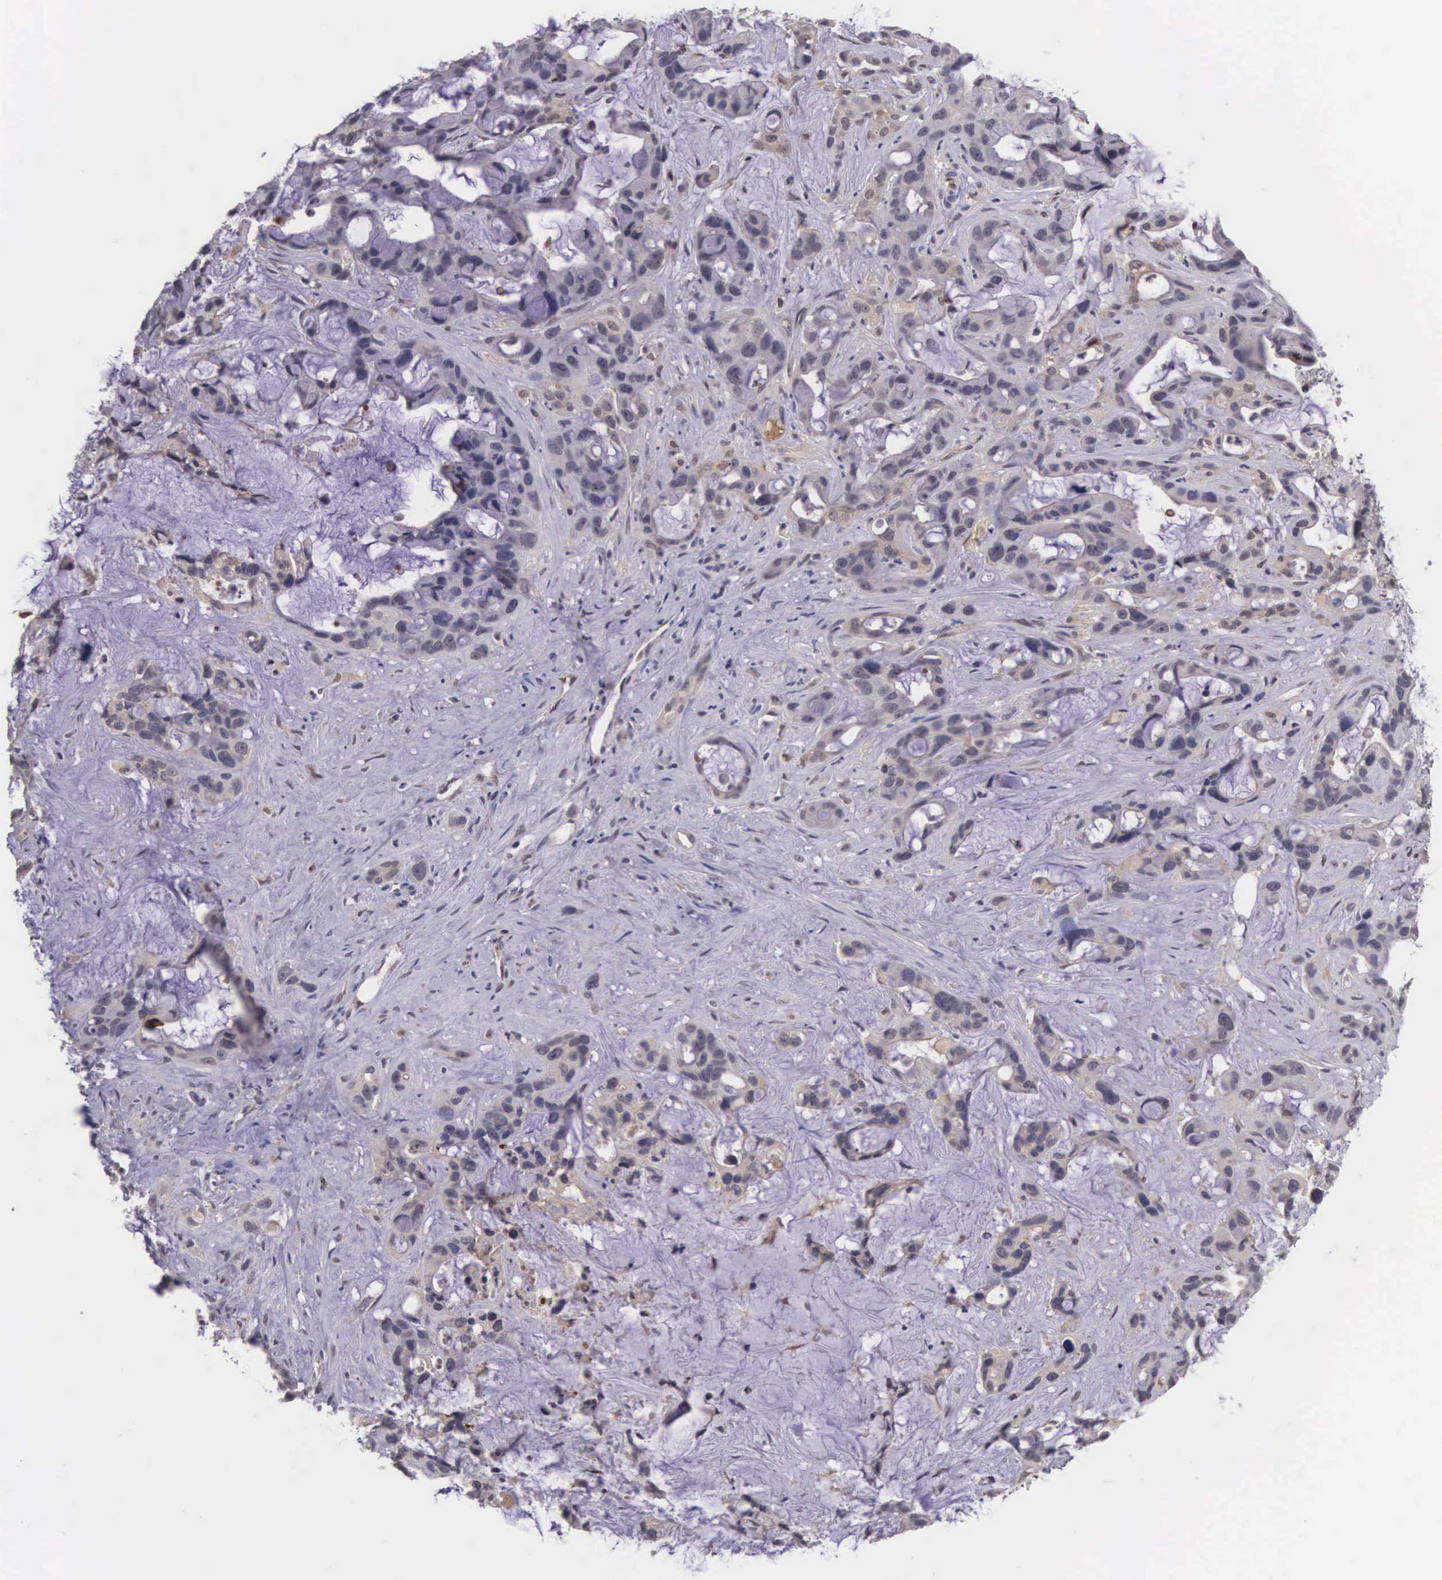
{"staining": {"intensity": "weak", "quantity": "<25%", "location": "cytoplasmic/membranous"}, "tissue": "liver cancer", "cell_type": "Tumor cells", "image_type": "cancer", "snomed": [{"axis": "morphology", "description": "Cholangiocarcinoma"}, {"axis": "topography", "description": "Liver"}], "caption": "Tumor cells show no significant protein staining in cholangiocarcinoma (liver). (Brightfield microscopy of DAB (3,3'-diaminobenzidine) immunohistochemistry (IHC) at high magnification).", "gene": "VASH1", "patient": {"sex": "female", "age": 65}}